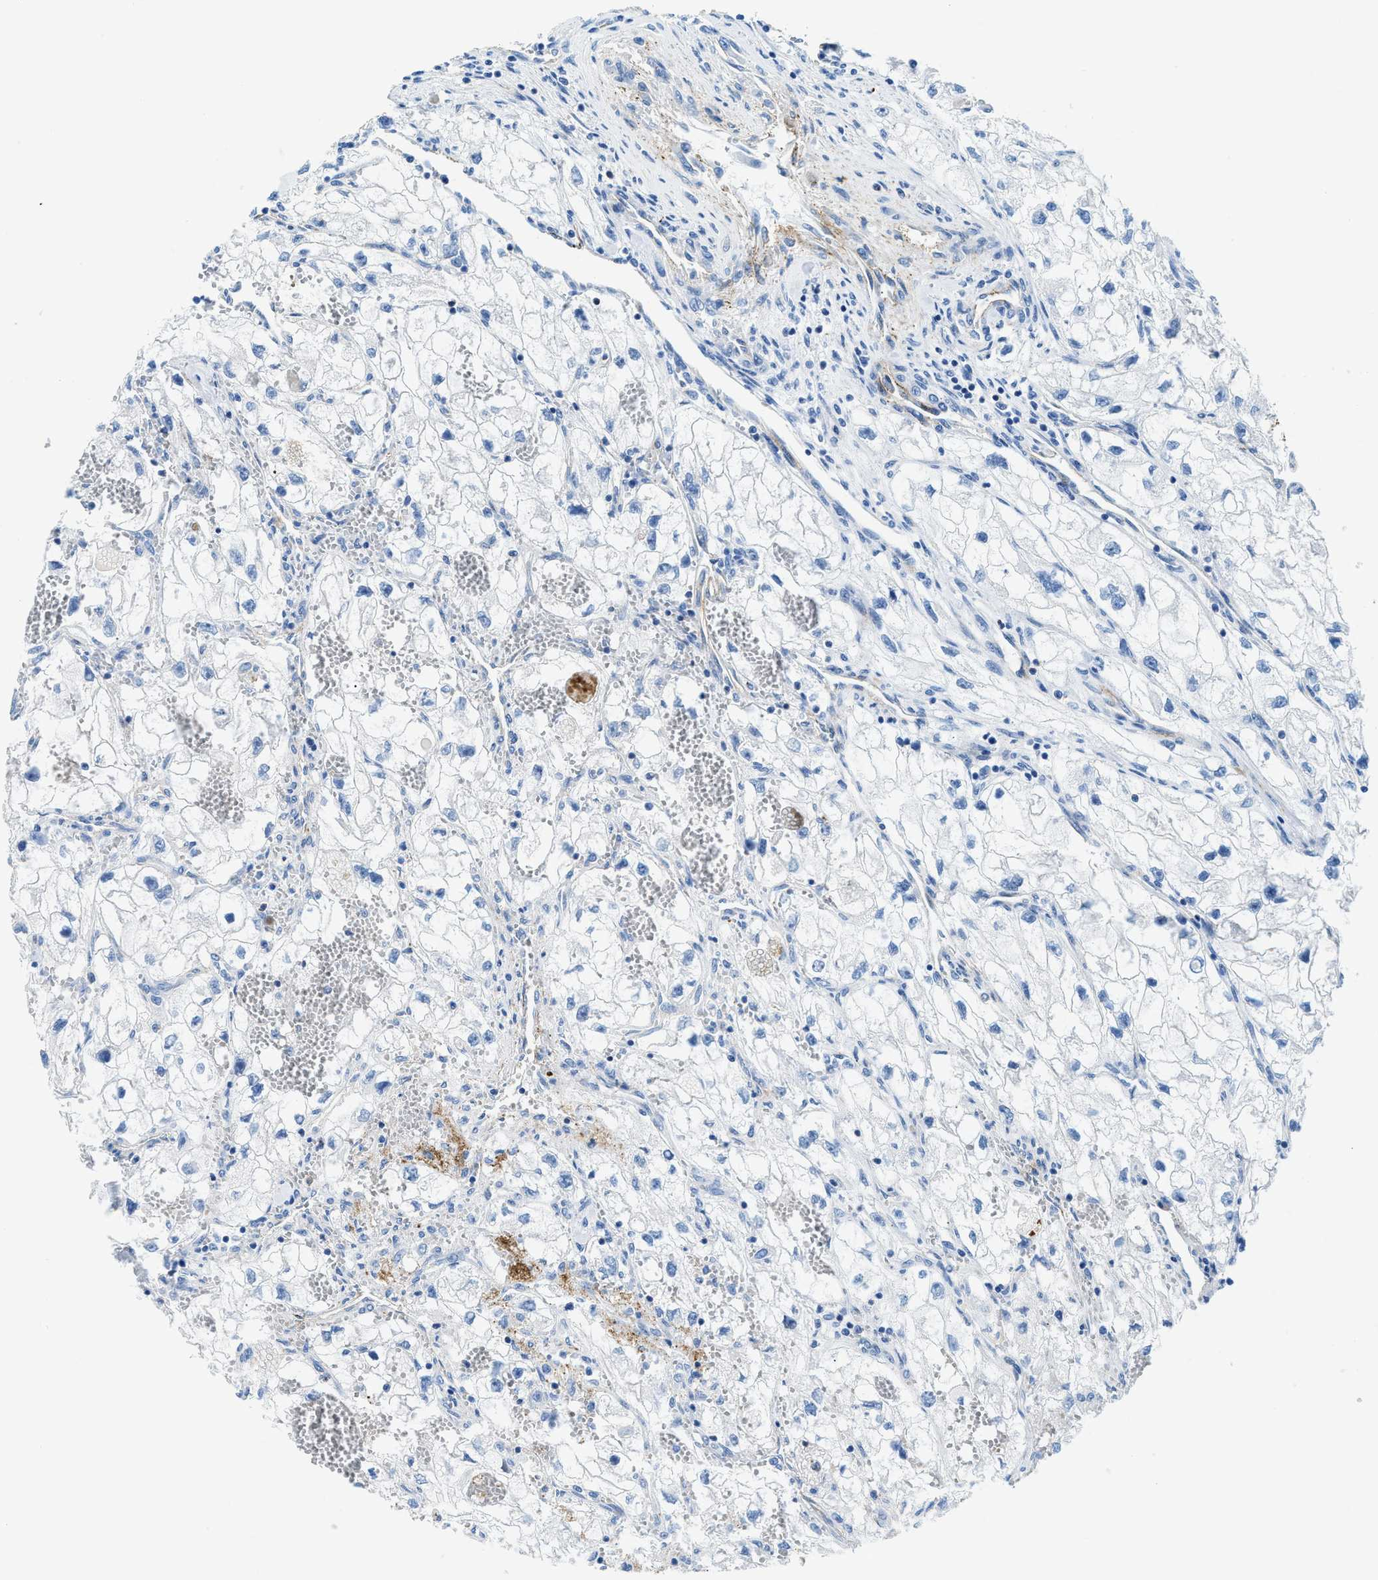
{"staining": {"intensity": "negative", "quantity": "none", "location": "none"}, "tissue": "renal cancer", "cell_type": "Tumor cells", "image_type": "cancer", "snomed": [{"axis": "morphology", "description": "Adenocarcinoma, NOS"}, {"axis": "topography", "description": "Kidney"}], "caption": "DAB immunohistochemical staining of human renal cancer (adenocarcinoma) demonstrates no significant expression in tumor cells. (Stains: DAB (3,3'-diaminobenzidine) IHC with hematoxylin counter stain, Microscopy: brightfield microscopy at high magnification).", "gene": "CUTA", "patient": {"sex": "female", "age": 70}}